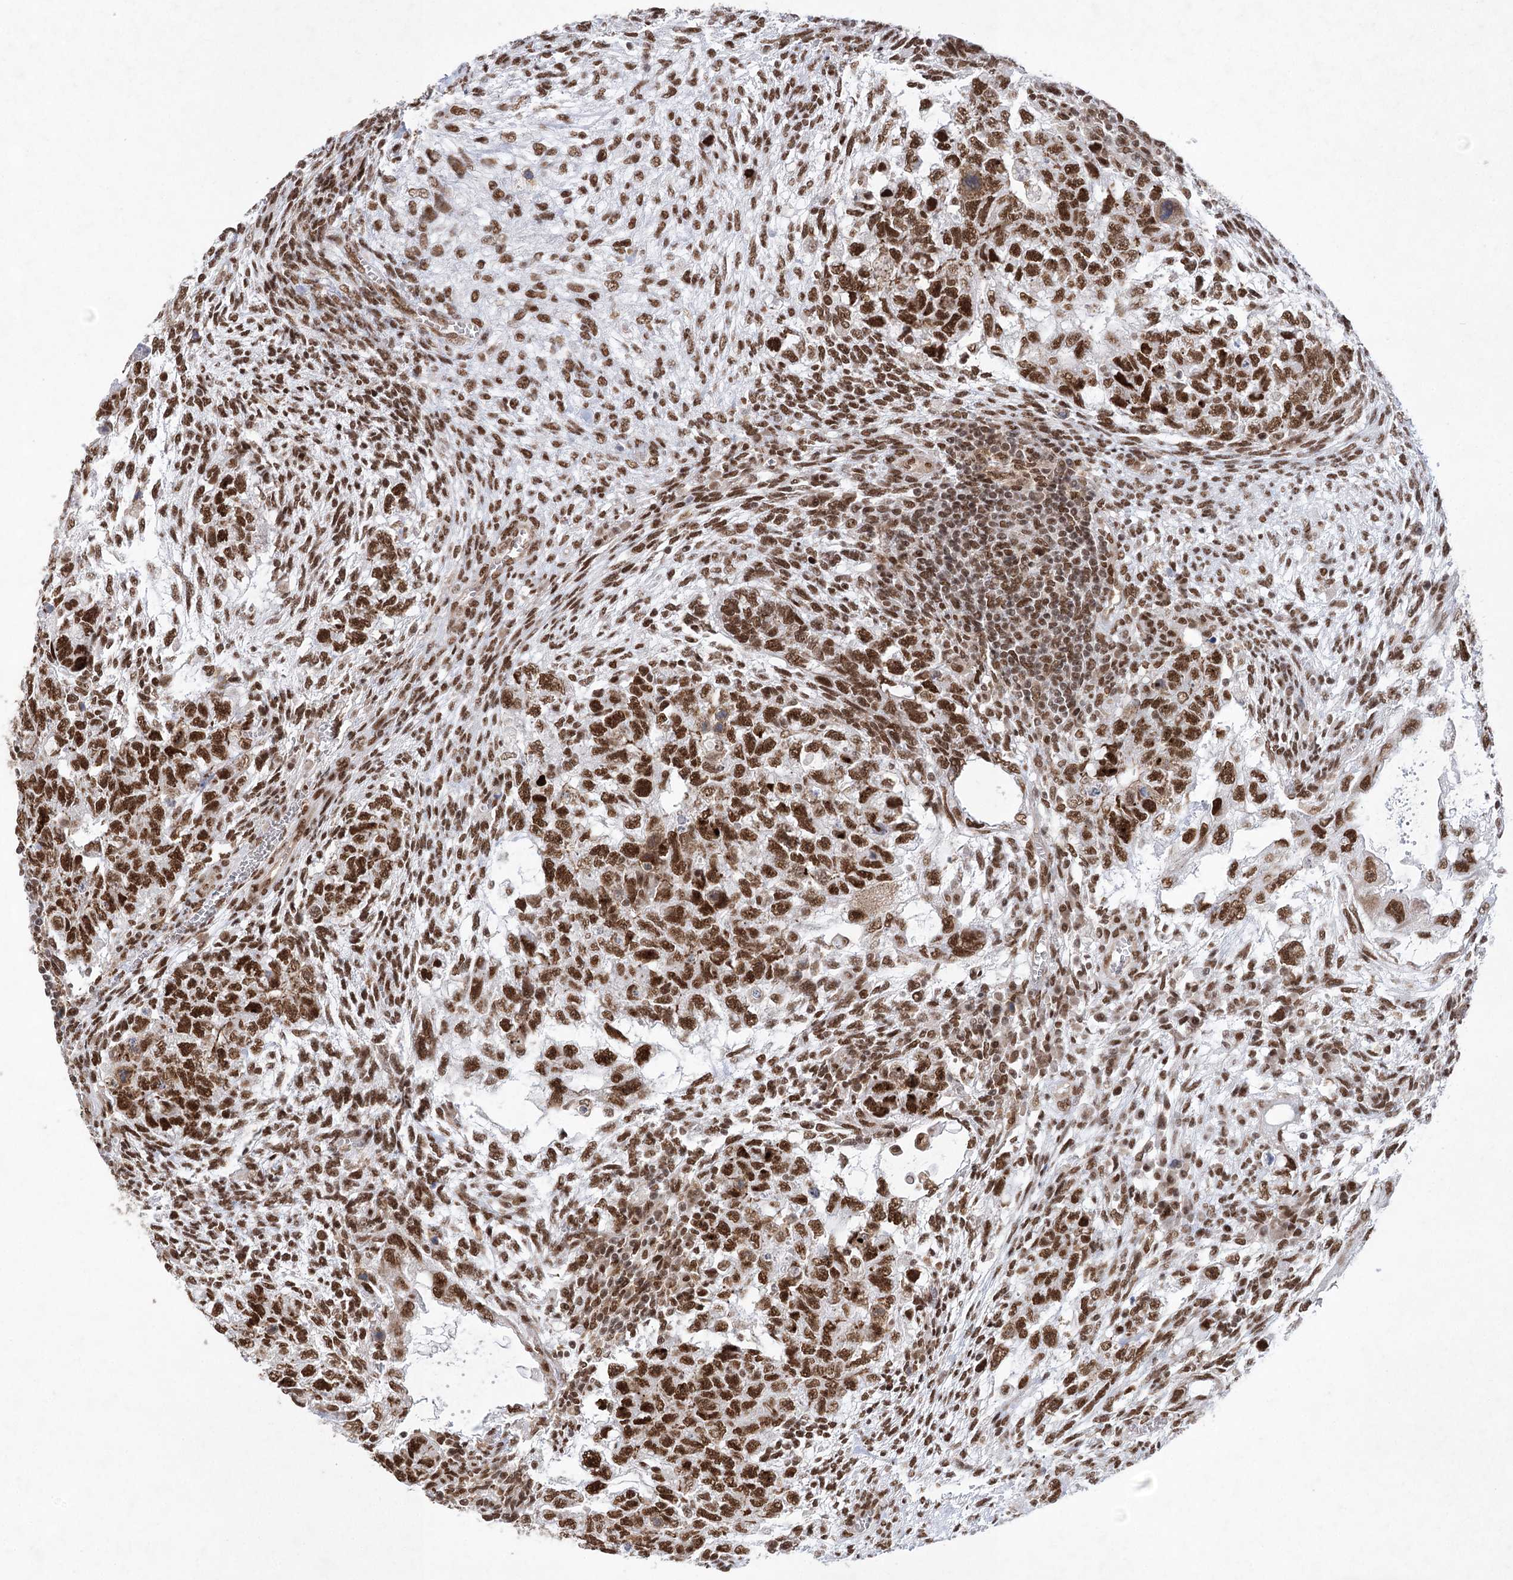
{"staining": {"intensity": "strong", "quantity": ">75%", "location": "nuclear"}, "tissue": "testis cancer", "cell_type": "Tumor cells", "image_type": "cancer", "snomed": [{"axis": "morphology", "description": "Carcinoma, Embryonal, NOS"}, {"axis": "topography", "description": "Testis"}], "caption": "Embryonal carcinoma (testis) stained with a protein marker demonstrates strong staining in tumor cells.", "gene": "ZCCHC8", "patient": {"sex": "male", "age": 37}}